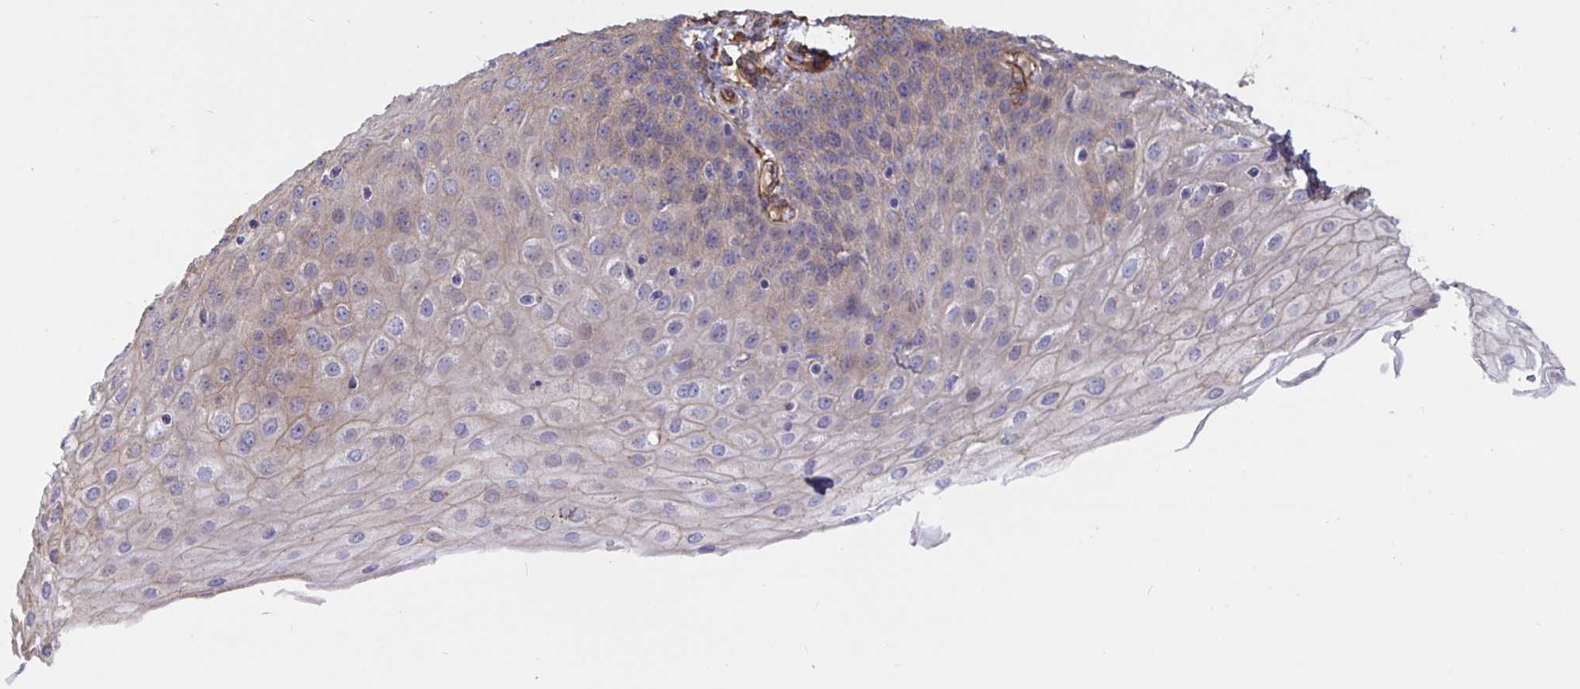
{"staining": {"intensity": "weak", "quantity": "<25%", "location": "cytoplasmic/membranous"}, "tissue": "esophagus", "cell_type": "Squamous epithelial cells", "image_type": "normal", "snomed": [{"axis": "morphology", "description": "Normal tissue, NOS"}, {"axis": "morphology", "description": "Adenocarcinoma, NOS"}, {"axis": "topography", "description": "Esophagus"}], "caption": "This micrograph is of benign esophagus stained with IHC to label a protein in brown with the nuclei are counter-stained blue. There is no staining in squamous epithelial cells.", "gene": "ARHGEF39", "patient": {"sex": "male", "age": 81}}